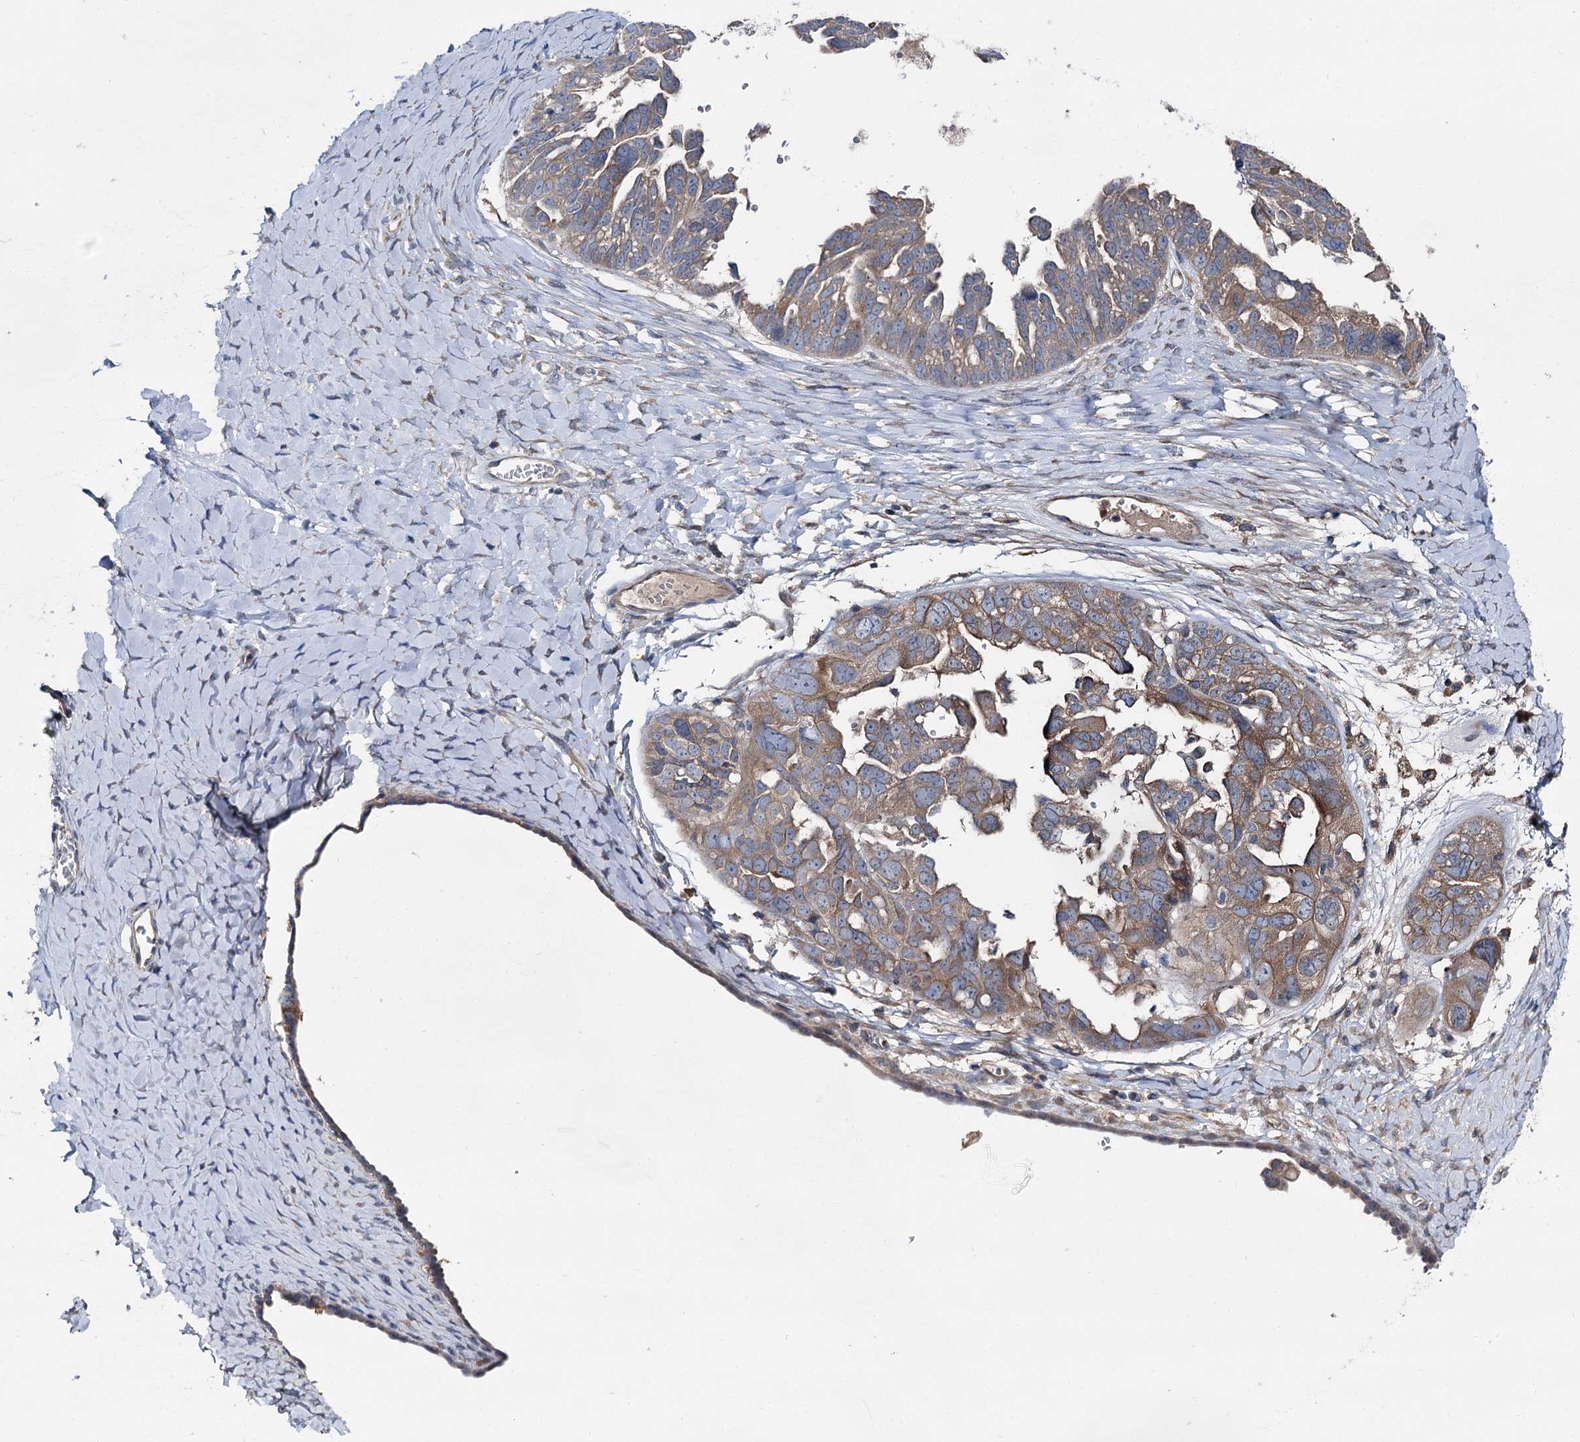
{"staining": {"intensity": "moderate", "quantity": ">75%", "location": "cytoplasmic/membranous"}, "tissue": "ovarian cancer", "cell_type": "Tumor cells", "image_type": "cancer", "snomed": [{"axis": "morphology", "description": "Cystadenocarcinoma, serous, NOS"}, {"axis": "topography", "description": "Ovary"}], "caption": "Immunohistochemical staining of human serous cystadenocarcinoma (ovarian) reveals moderate cytoplasmic/membranous protein expression in about >75% of tumor cells. The protein of interest is stained brown, and the nuclei are stained in blue (DAB IHC with brightfield microscopy, high magnification).", "gene": "SLC22A25", "patient": {"sex": "female", "age": 79}}